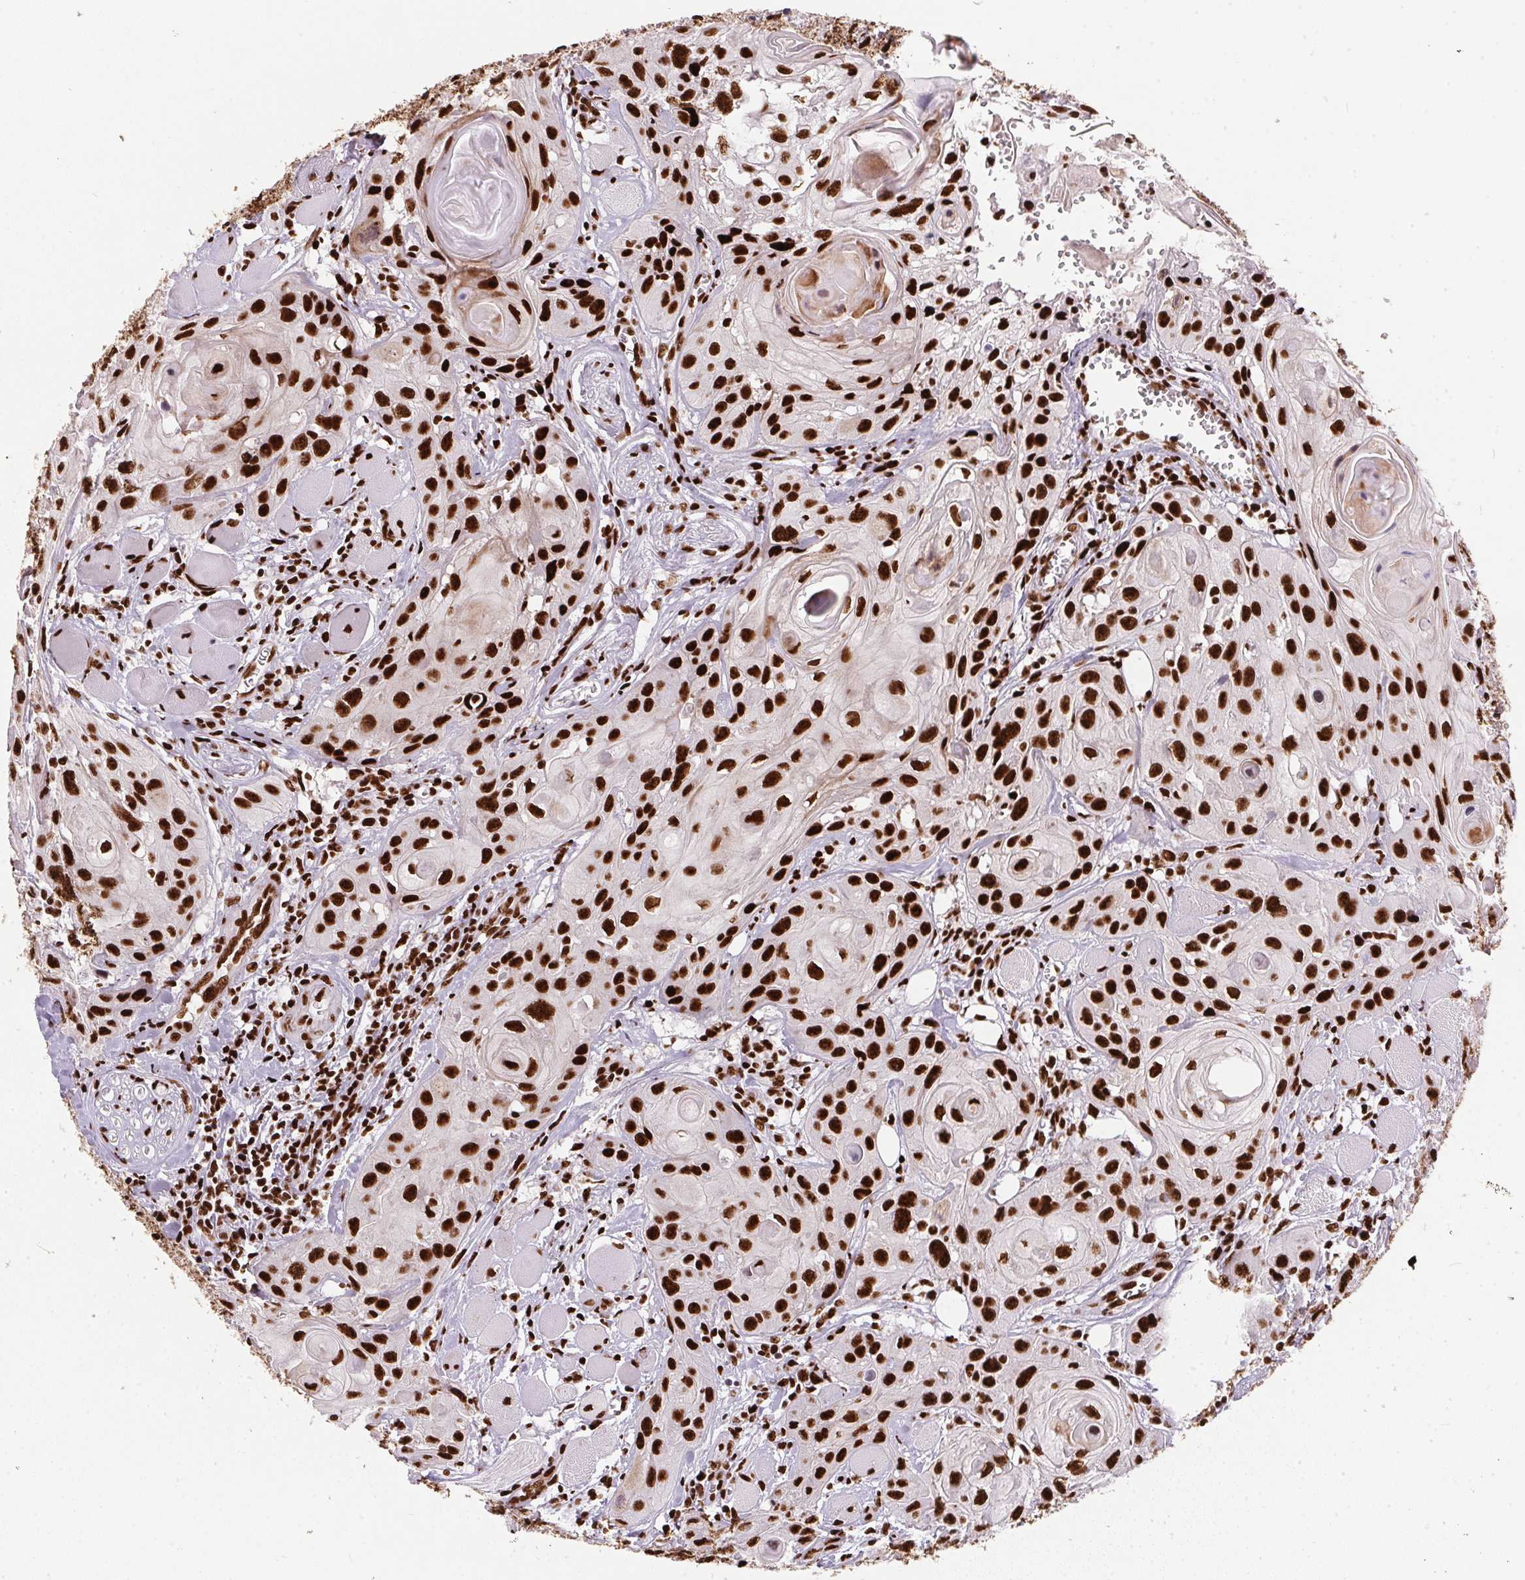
{"staining": {"intensity": "strong", "quantity": ">75%", "location": "nuclear"}, "tissue": "head and neck cancer", "cell_type": "Tumor cells", "image_type": "cancer", "snomed": [{"axis": "morphology", "description": "Squamous cell carcinoma, NOS"}, {"axis": "topography", "description": "Oral tissue"}, {"axis": "topography", "description": "Head-Neck"}], "caption": "Head and neck cancer stained with a brown dye reveals strong nuclear positive positivity in about >75% of tumor cells.", "gene": "PAGE3", "patient": {"sex": "male", "age": 58}}